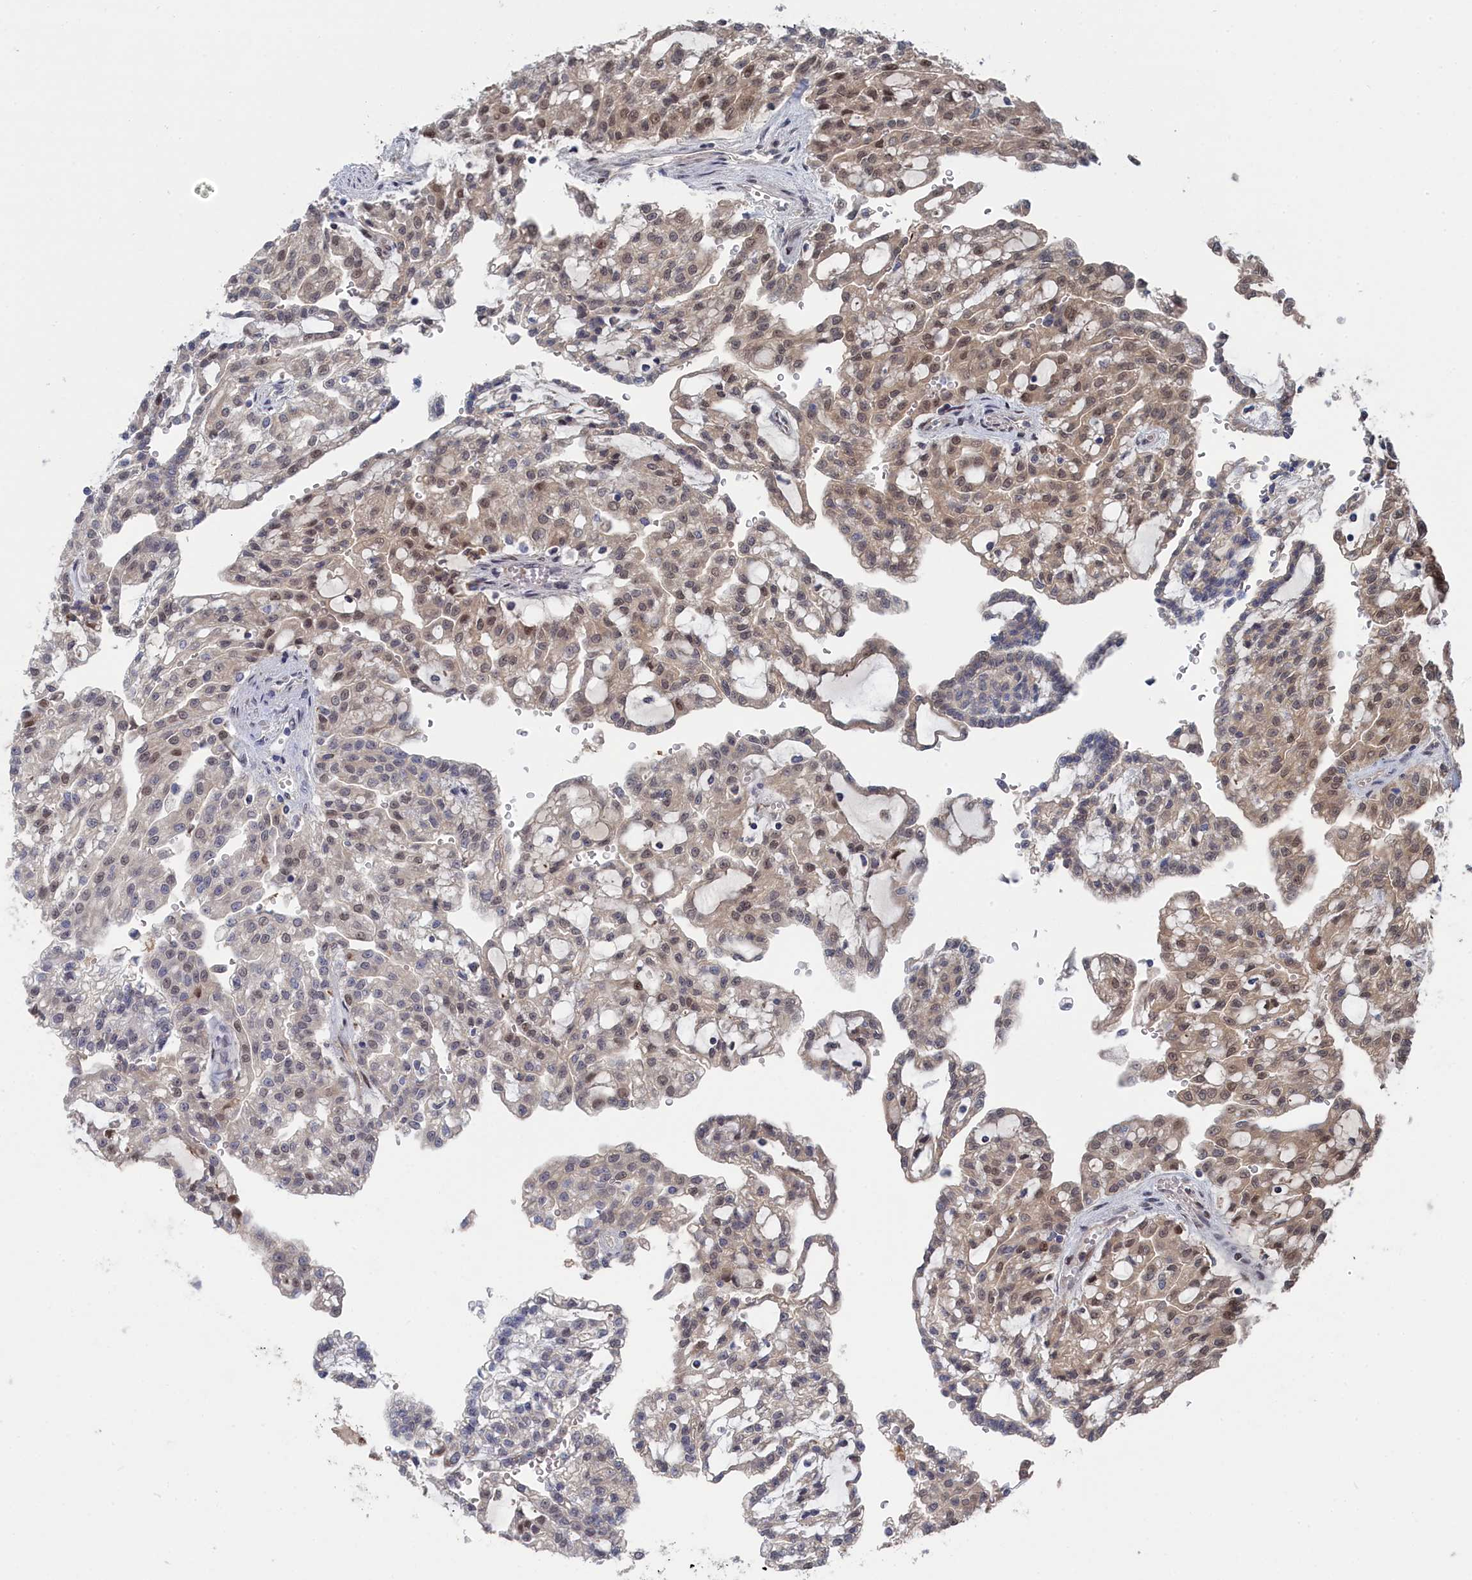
{"staining": {"intensity": "moderate", "quantity": "25%-75%", "location": "nuclear"}, "tissue": "renal cancer", "cell_type": "Tumor cells", "image_type": "cancer", "snomed": [{"axis": "morphology", "description": "Adenocarcinoma, NOS"}, {"axis": "topography", "description": "Kidney"}], "caption": "The micrograph reveals staining of adenocarcinoma (renal), revealing moderate nuclear protein expression (brown color) within tumor cells.", "gene": "IRGQ", "patient": {"sex": "male", "age": 63}}